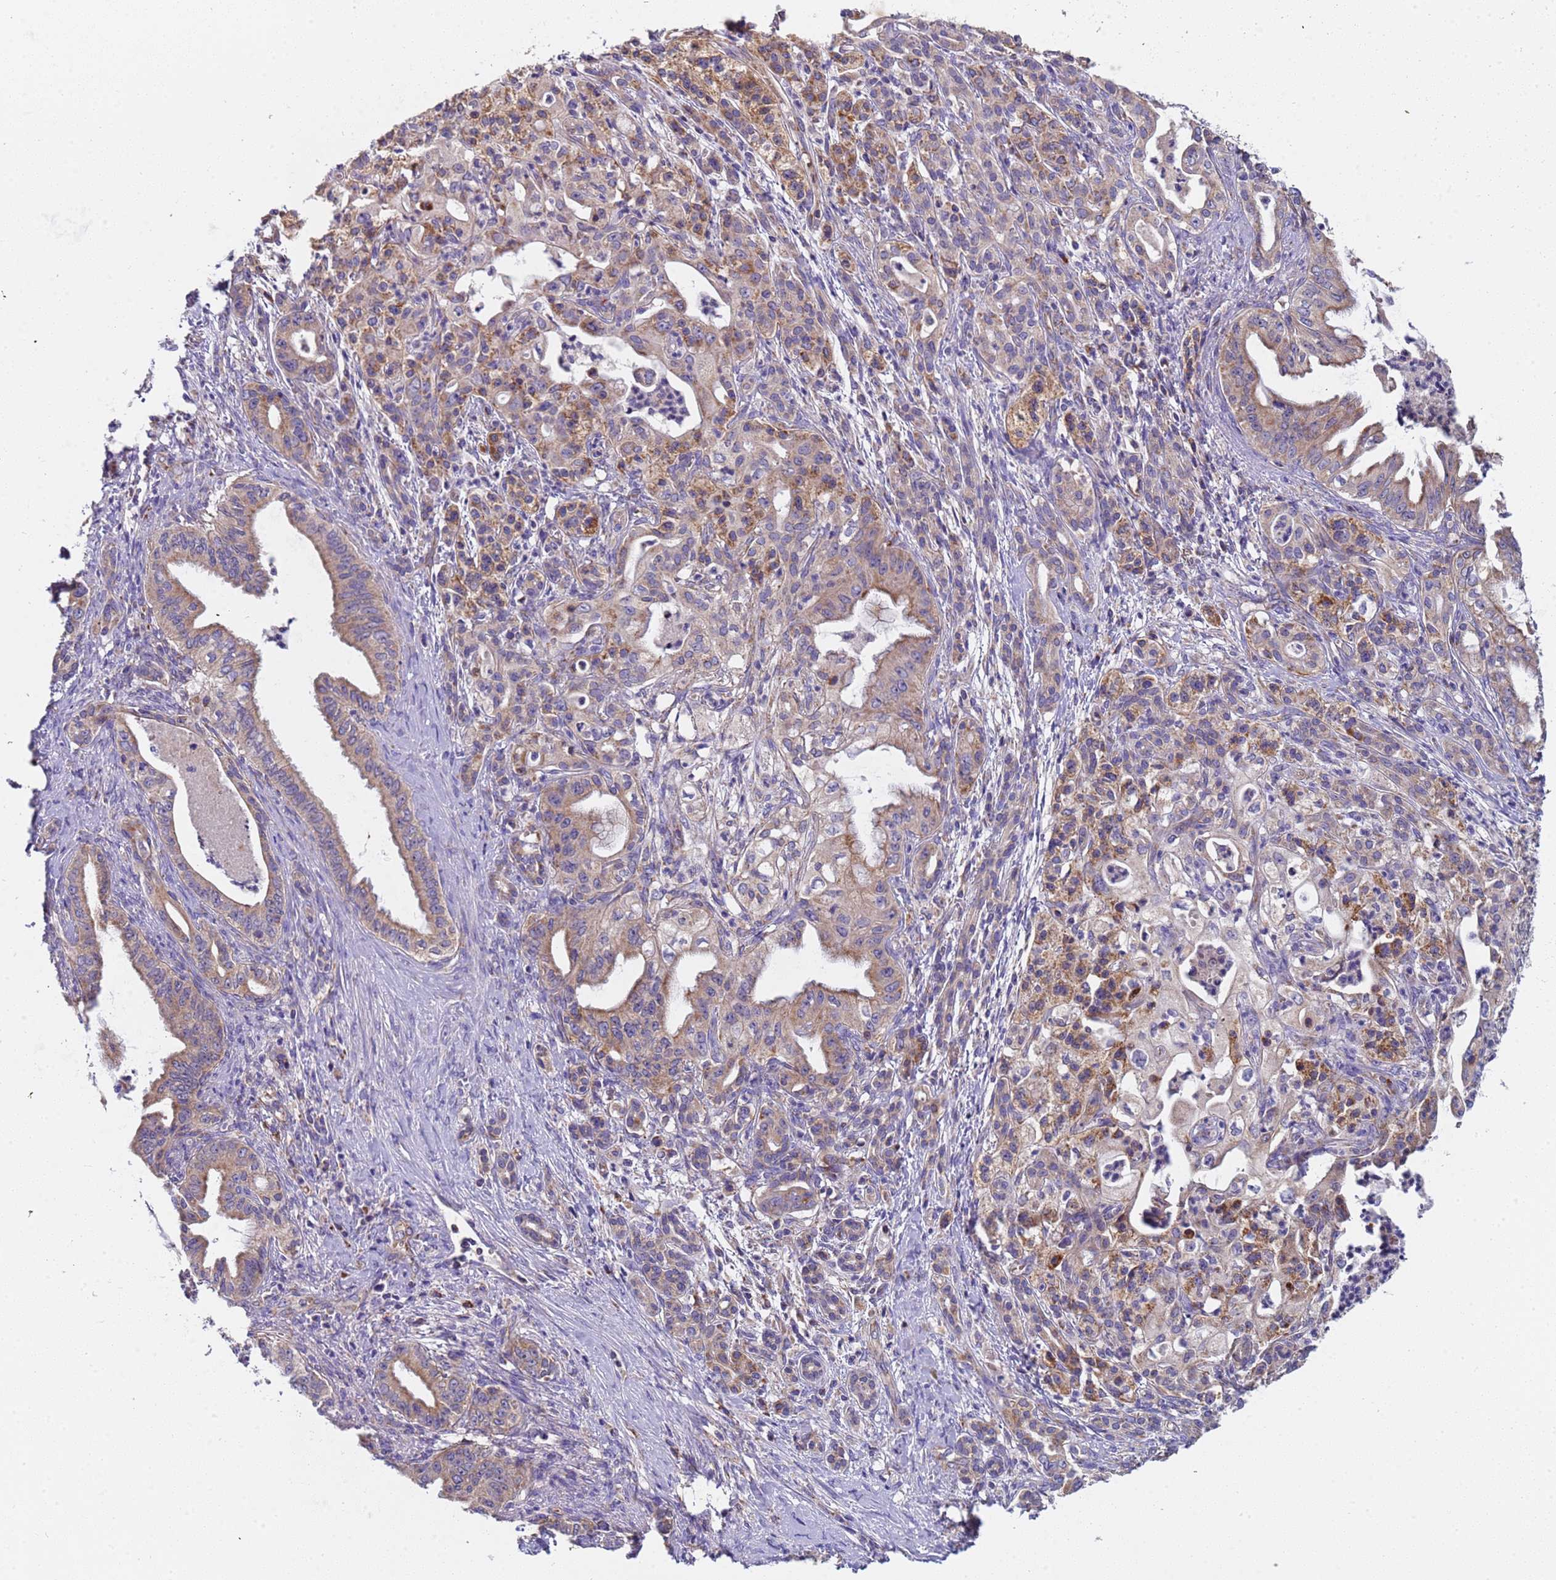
{"staining": {"intensity": "moderate", "quantity": "25%-75%", "location": "cytoplasmic/membranous"}, "tissue": "pancreatic cancer", "cell_type": "Tumor cells", "image_type": "cancer", "snomed": [{"axis": "morphology", "description": "Adenocarcinoma, NOS"}, {"axis": "topography", "description": "Pancreas"}], "caption": "High-magnification brightfield microscopy of adenocarcinoma (pancreatic) stained with DAB (brown) and counterstained with hematoxylin (blue). tumor cells exhibit moderate cytoplasmic/membranous expression is appreciated in approximately25%-75% of cells. The staining is performed using DAB (3,3'-diaminobenzidine) brown chromogen to label protein expression. The nuclei are counter-stained blue using hematoxylin.", "gene": "TMEM126A", "patient": {"sex": "male", "age": 58}}